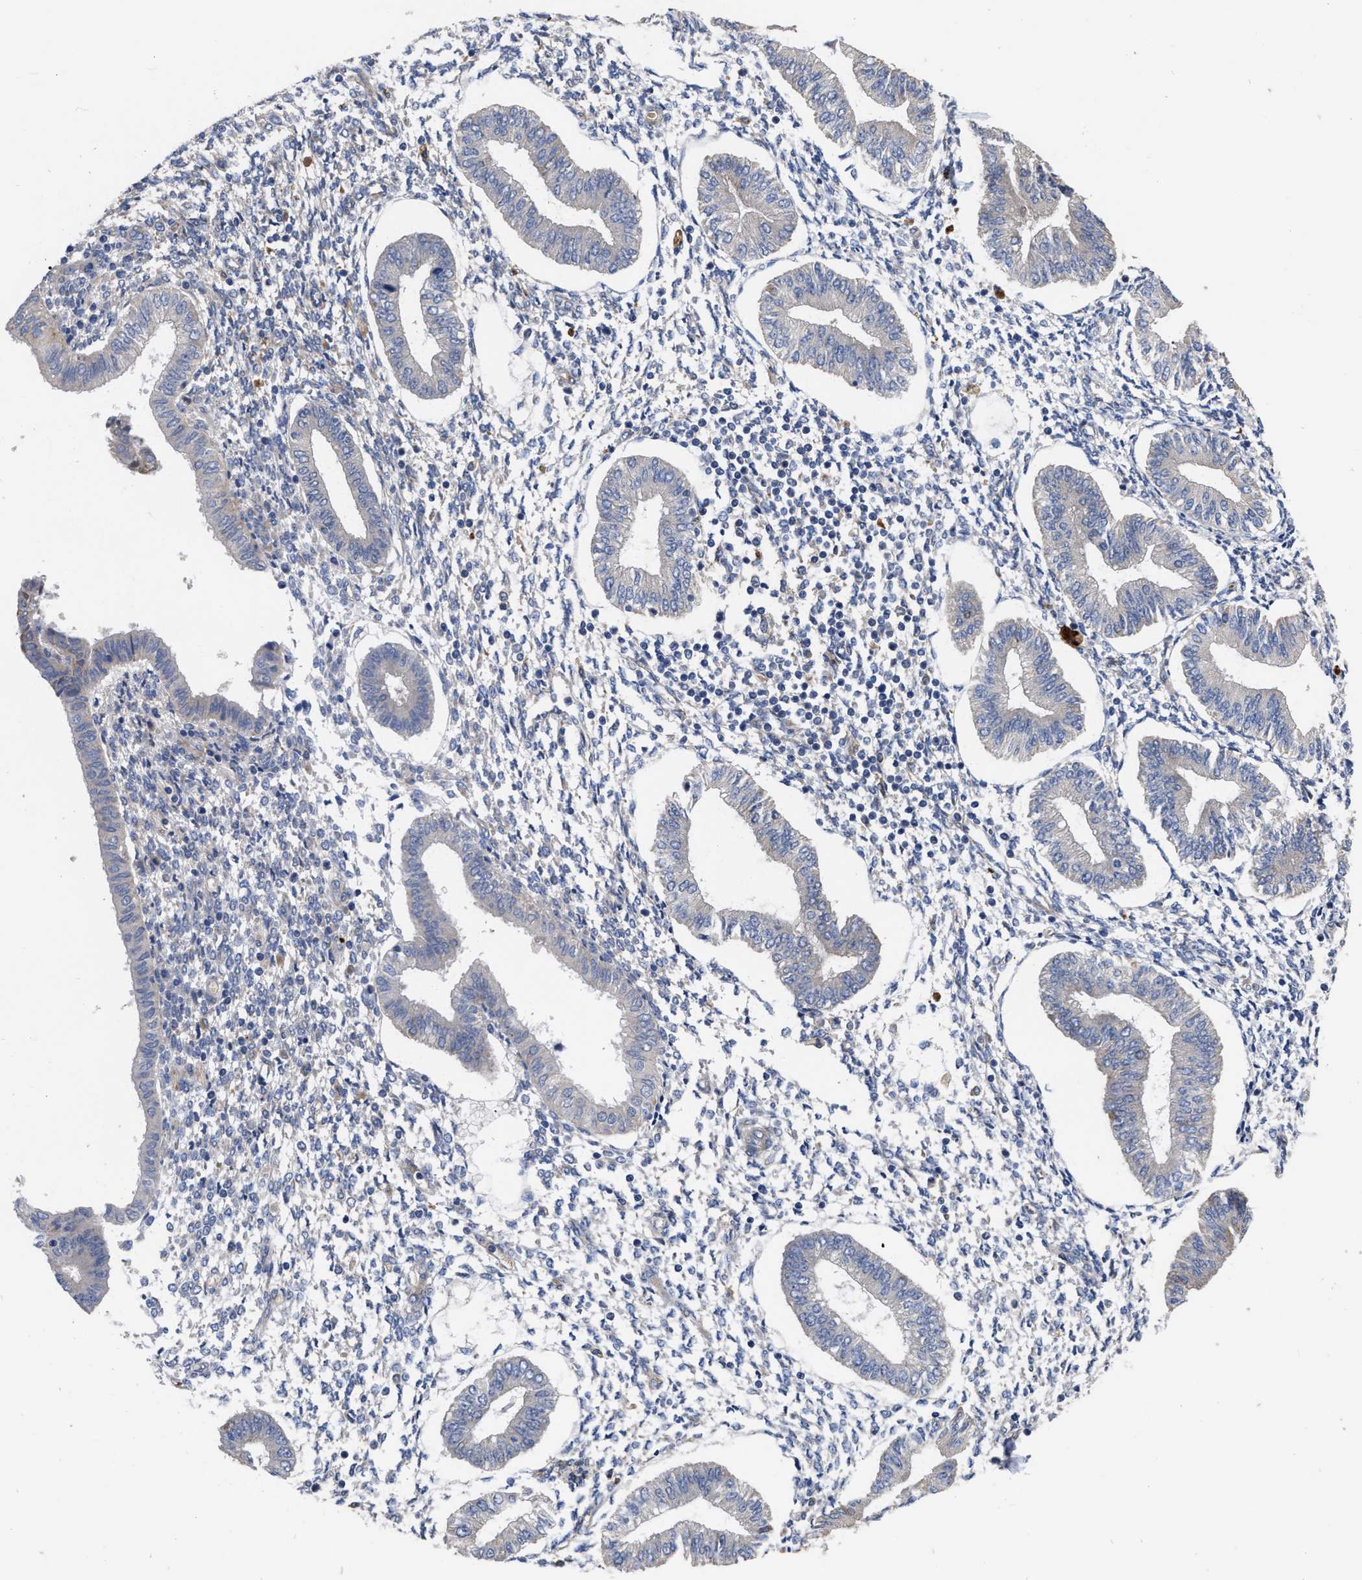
{"staining": {"intensity": "weak", "quantity": "<25%", "location": "cytoplasmic/membranous"}, "tissue": "endometrium", "cell_type": "Cells in endometrial stroma", "image_type": "normal", "snomed": [{"axis": "morphology", "description": "Normal tissue, NOS"}, {"axis": "topography", "description": "Endometrium"}], "caption": "Immunohistochemical staining of unremarkable endometrium reveals no significant expression in cells in endometrial stroma.", "gene": "MLST8", "patient": {"sex": "female", "age": 50}}